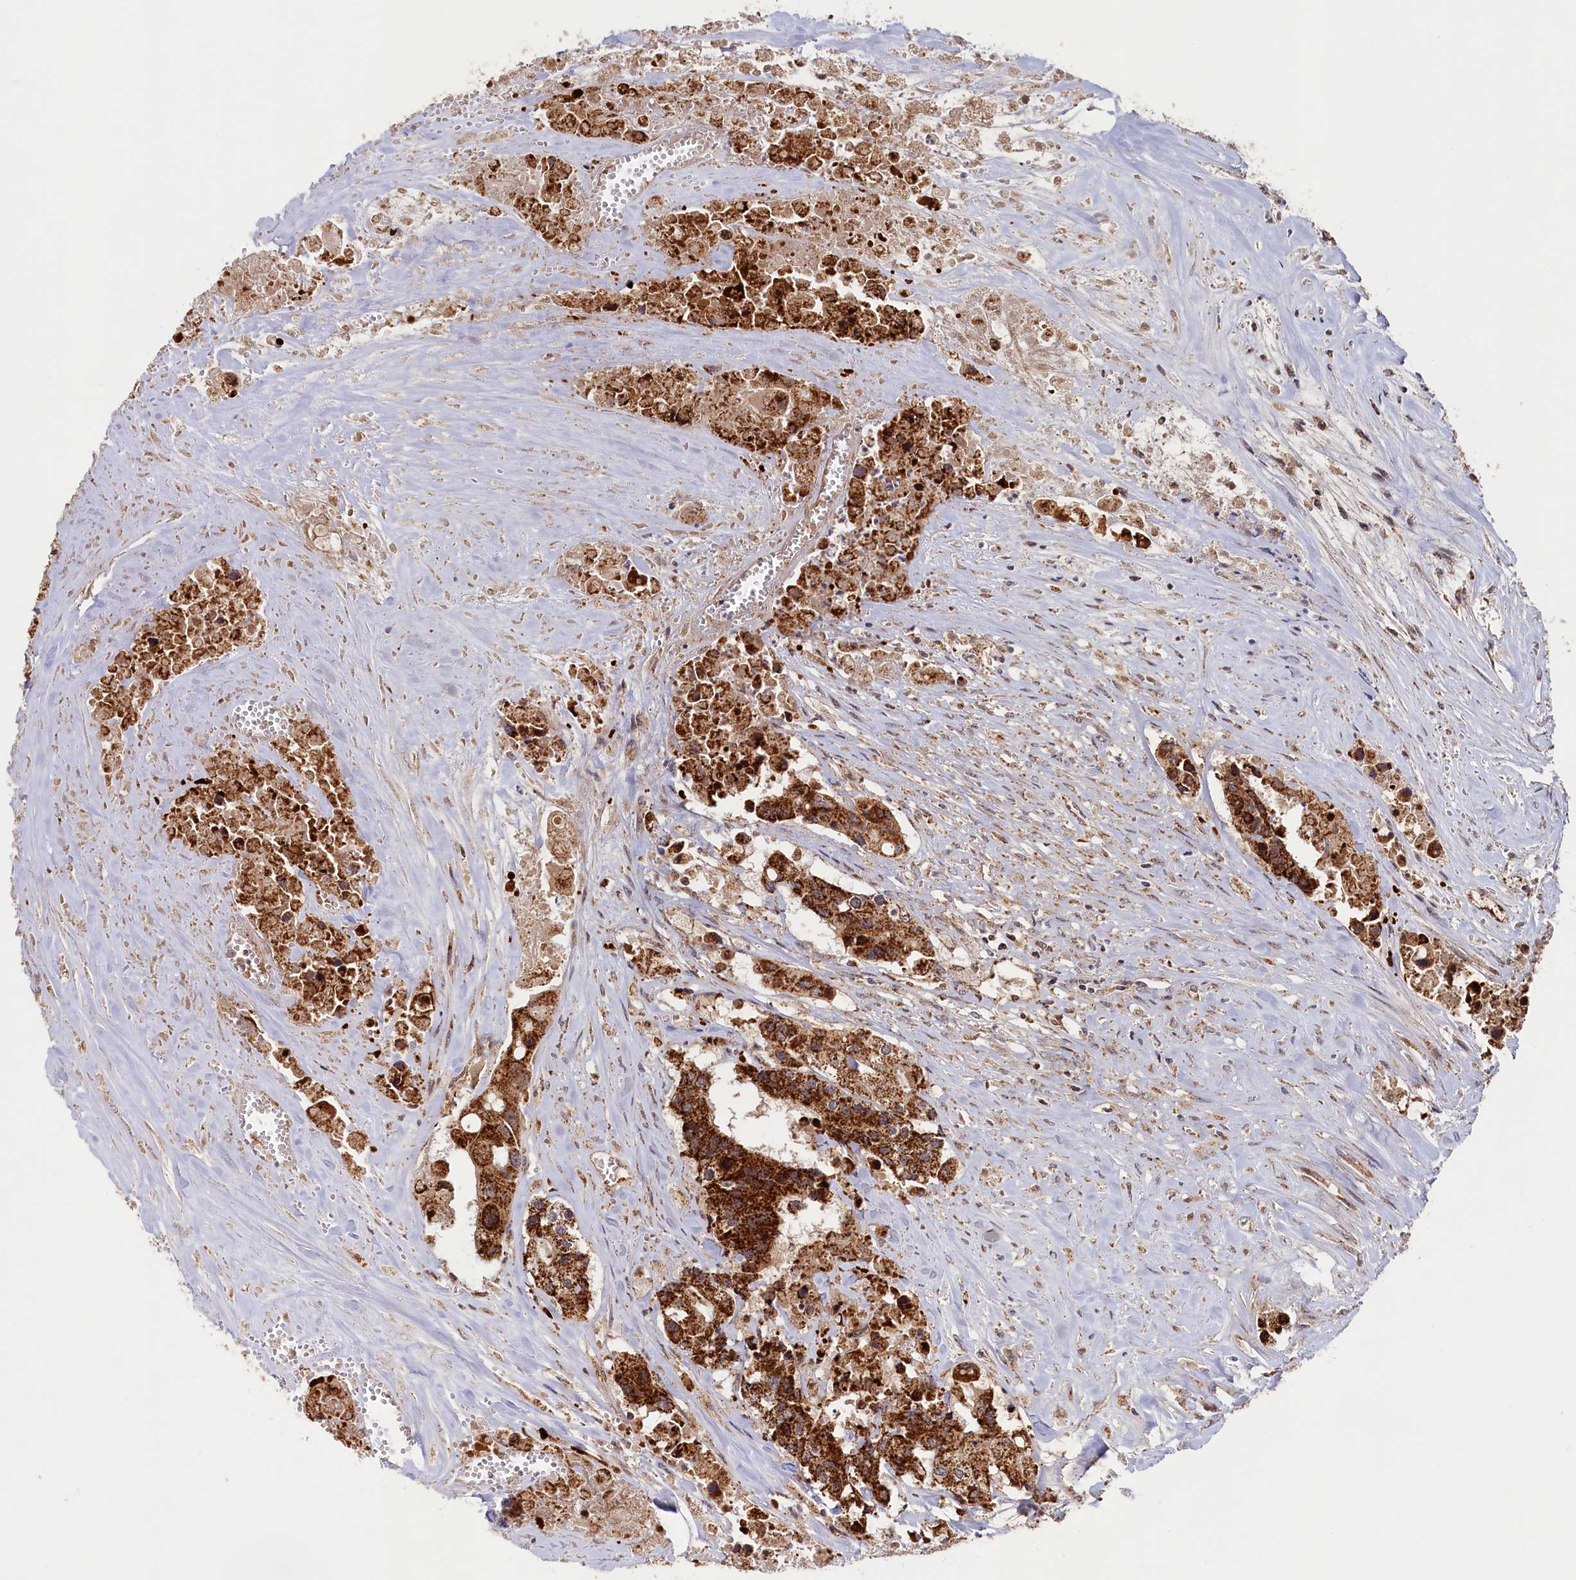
{"staining": {"intensity": "strong", "quantity": ">75%", "location": "cytoplasmic/membranous"}, "tissue": "colorectal cancer", "cell_type": "Tumor cells", "image_type": "cancer", "snomed": [{"axis": "morphology", "description": "Adenocarcinoma, NOS"}, {"axis": "topography", "description": "Colon"}], "caption": "Approximately >75% of tumor cells in human adenocarcinoma (colorectal) display strong cytoplasmic/membranous protein positivity as visualized by brown immunohistochemical staining.", "gene": "DUS3L", "patient": {"sex": "male", "age": 77}}